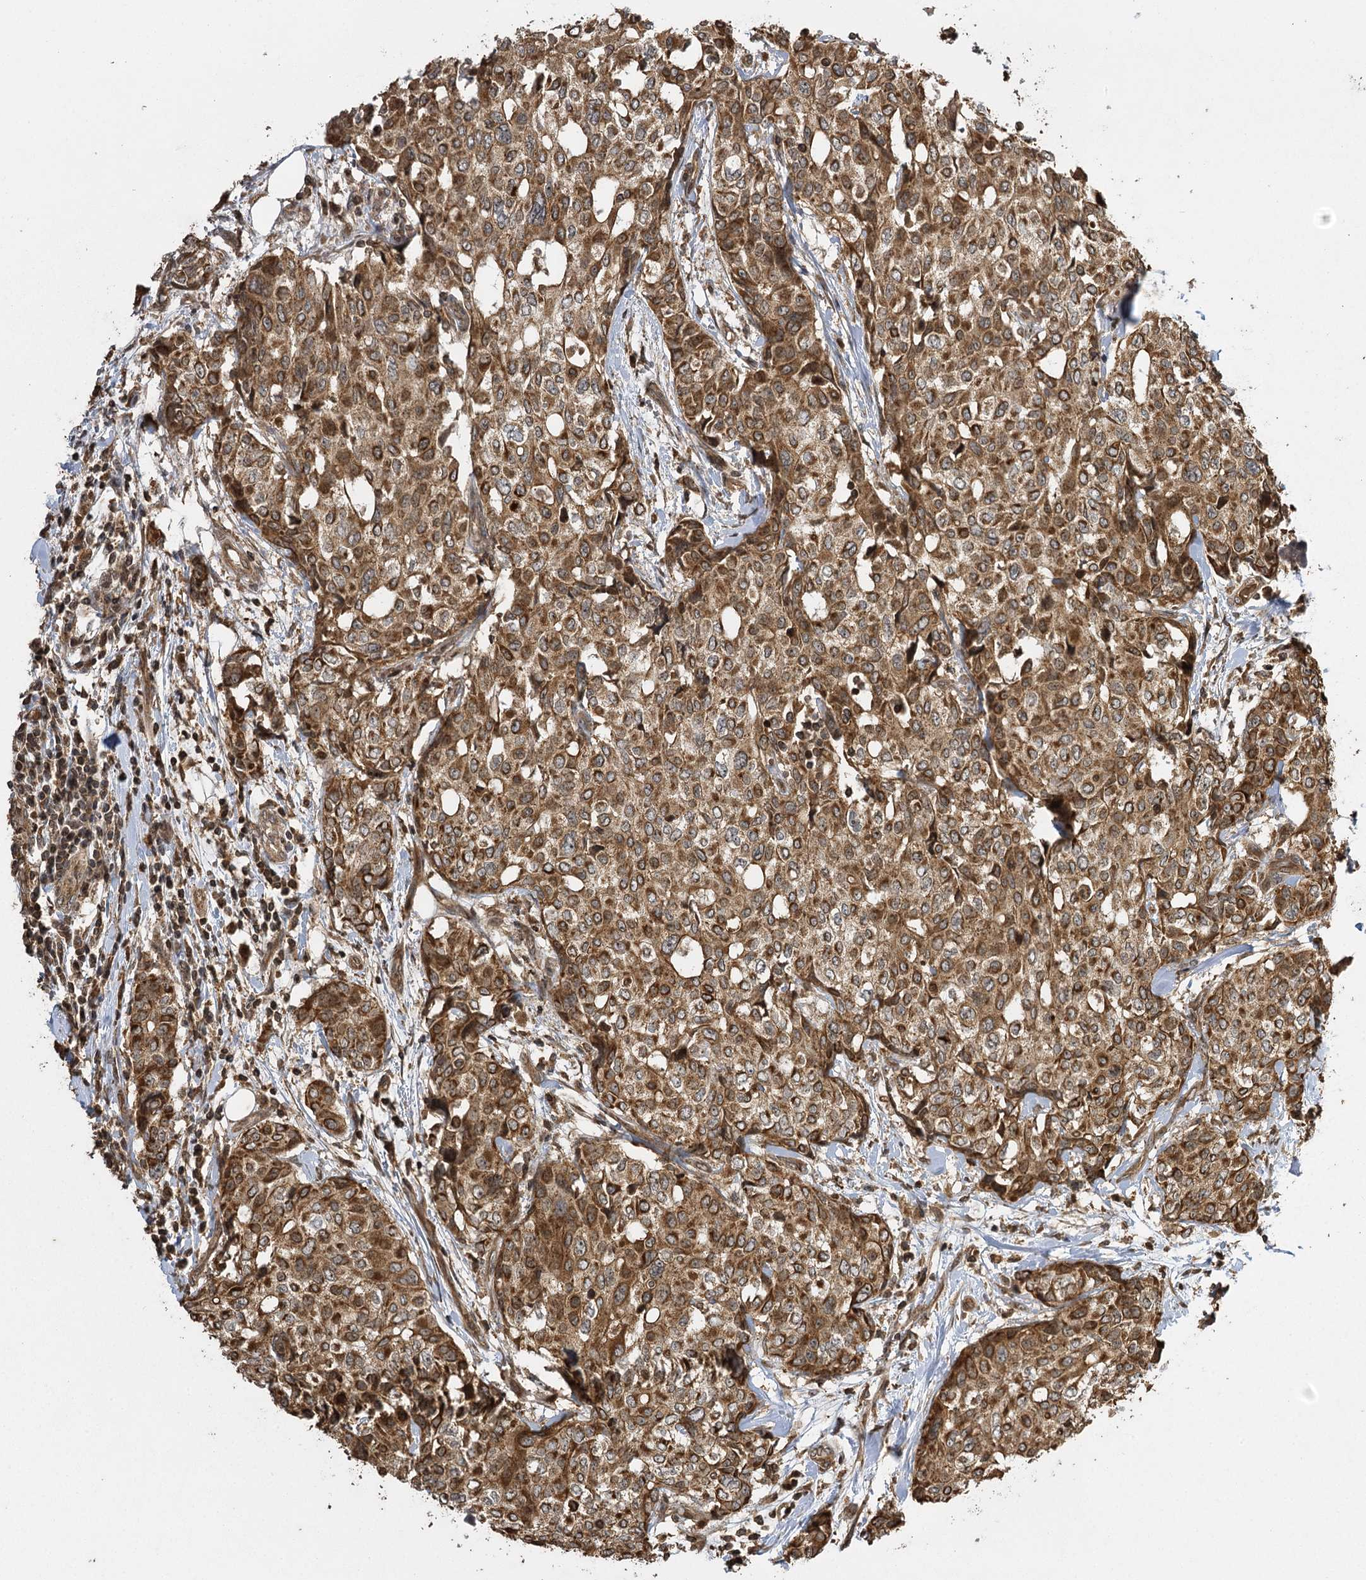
{"staining": {"intensity": "moderate", "quantity": ">75%", "location": "cytoplasmic/membranous"}, "tissue": "breast cancer", "cell_type": "Tumor cells", "image_type": "cancer", "snomed": [{"axis": "morphology", "description": "Lobular carcinoma"}, {"axis": "topography", "description": "Breast"}], "caption": "Breast cancer stained with DAB (3,3'-diaminobenzidine) immunohistochemistry (IHC) shows medium levels of moderate cytoplasmic/membranous positivity in about >75% of tumor cells.", "gene": "IL11RA", "patient": {"sex": "female", "age": 51}}